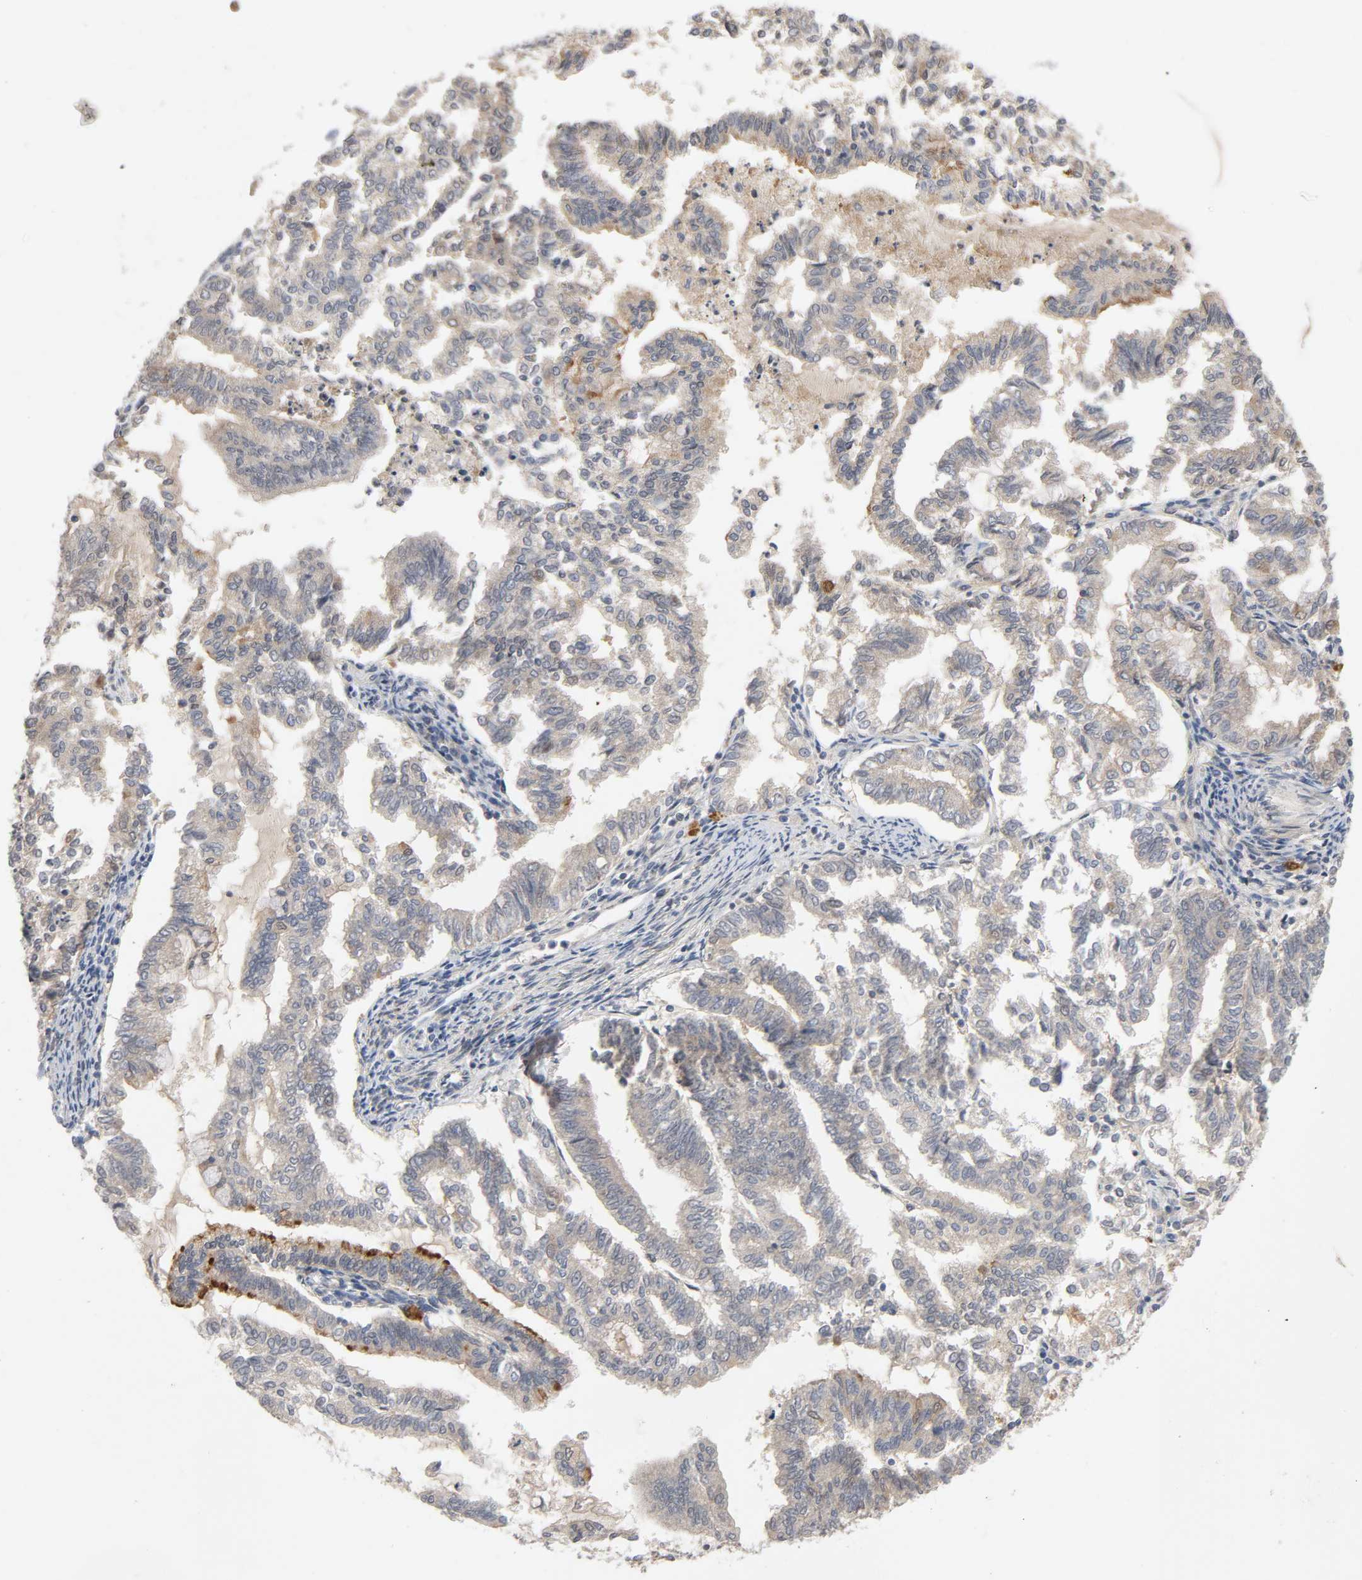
{"staining": {"intensity": "moderate", "quantity": "25%-75%", "location": "cytoplasmic/membranous"}, "tissue": "endometrial cancer", "cell_type": "Tumor cells", "image_type": "cancer", "snomed": [{"axis": "morphology", "description": "Adenocarcinoma, NOS"}, {"axis": "topography", "description": "Endometrium"}], "caption": "A histopathology image of human endometrial cancer (adenocarcinoma) stained for a protein reveals moderate cytoplasmic/membranous brown staining in tumor cells.", "gene": "CPB2", "patient": {"sex": "female", "age": 79}}